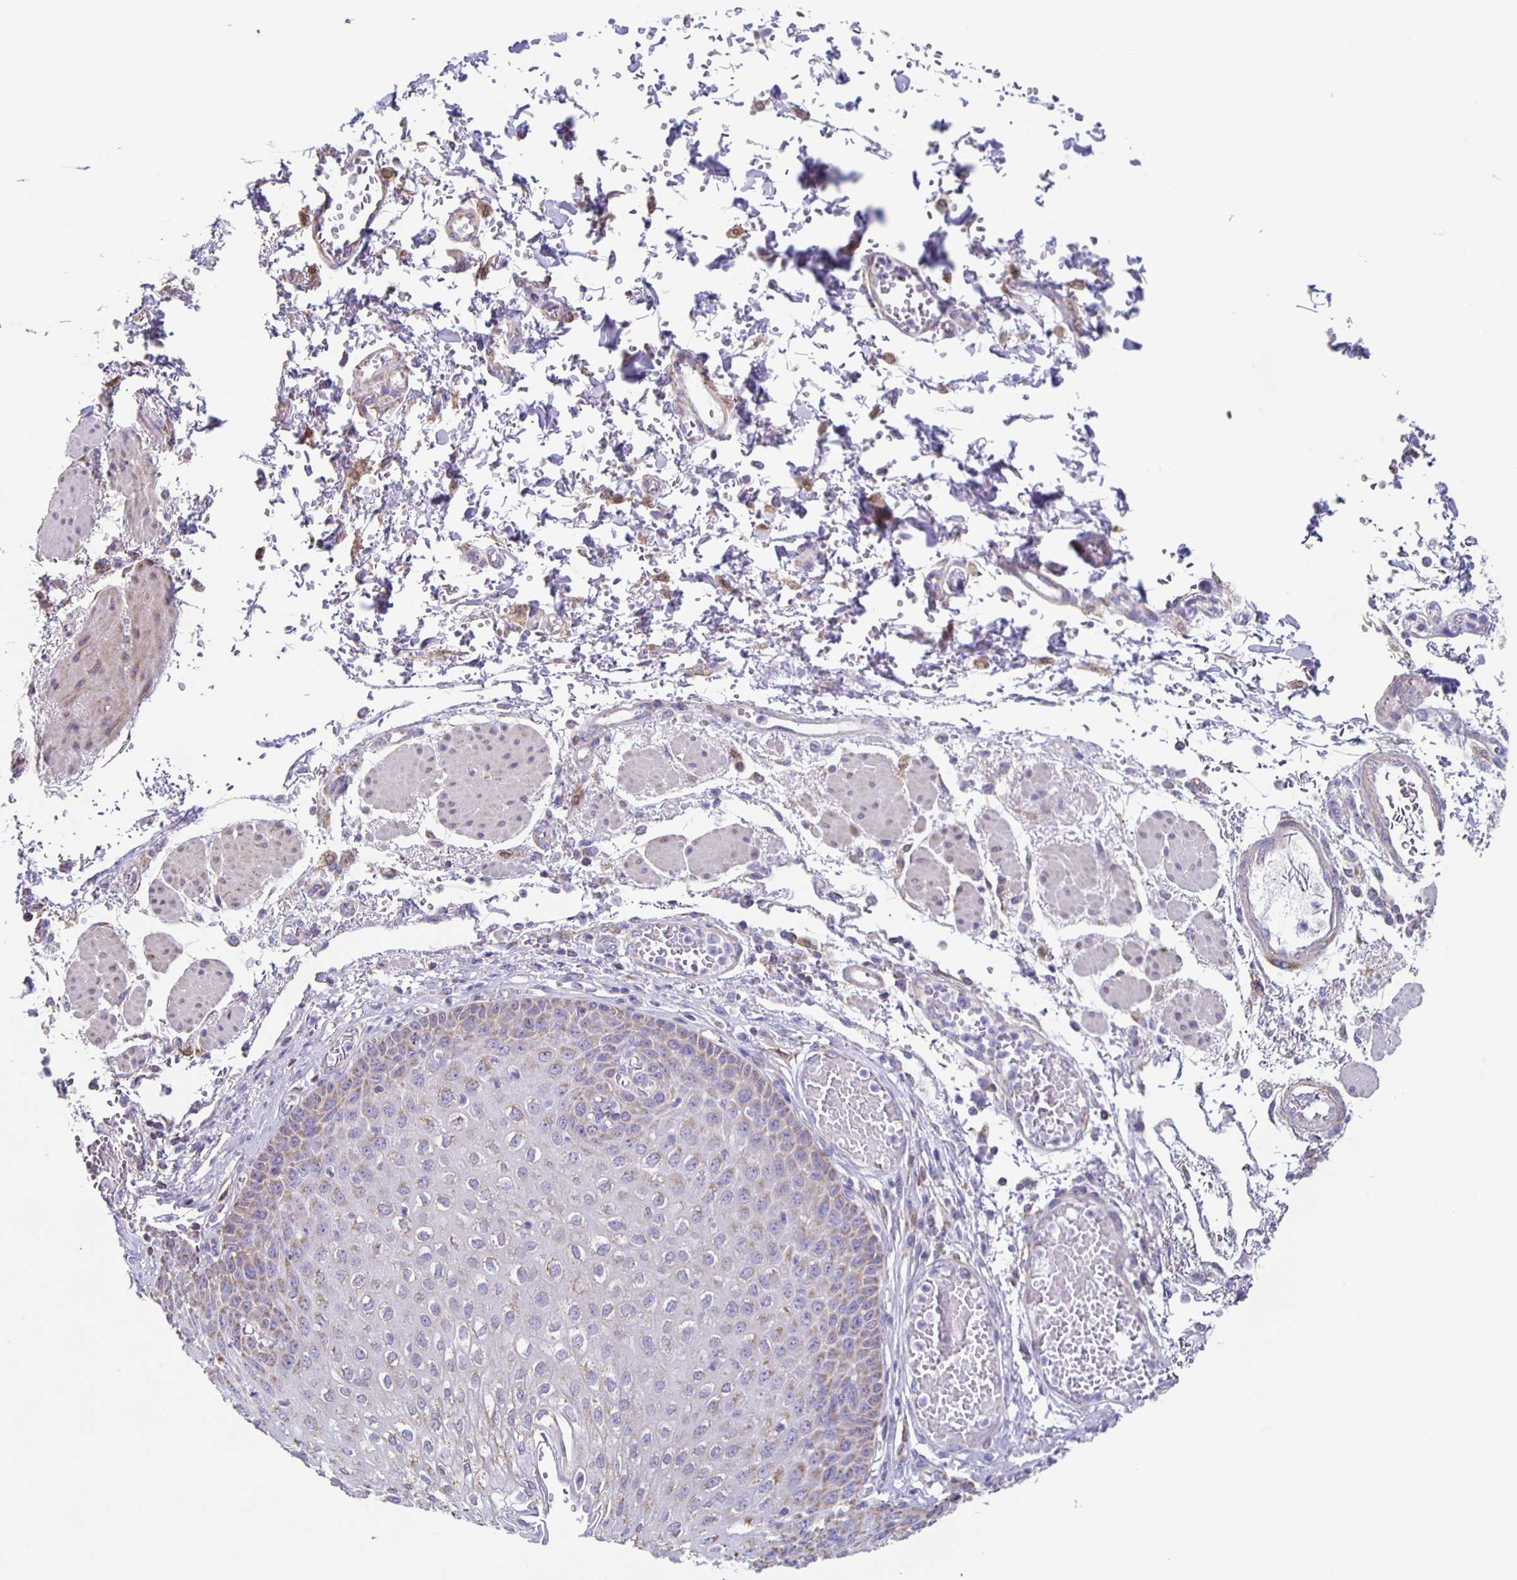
{"staining": {"intensity": "weak", "quantity": "<25%", "location": "cytoplasmic/membranous"}, "tissue": "esophagus", "cell_type": "Squamous epithelial cells", "image_type": "normal", "snomed": [{"axis": "morphology", "description": "Normal tissue, NOS"}, {"axis": "morphology", "description": "Adenocarcinoma, NOS"}, {"axis": "topography", "description": "Esophagus"}], "caption": "The photomicrograph displays no significant positivity in squamous epithelial cells of esophagus.", "gene": "TPPP", "patient": {"sex": "male", "age": 81}}